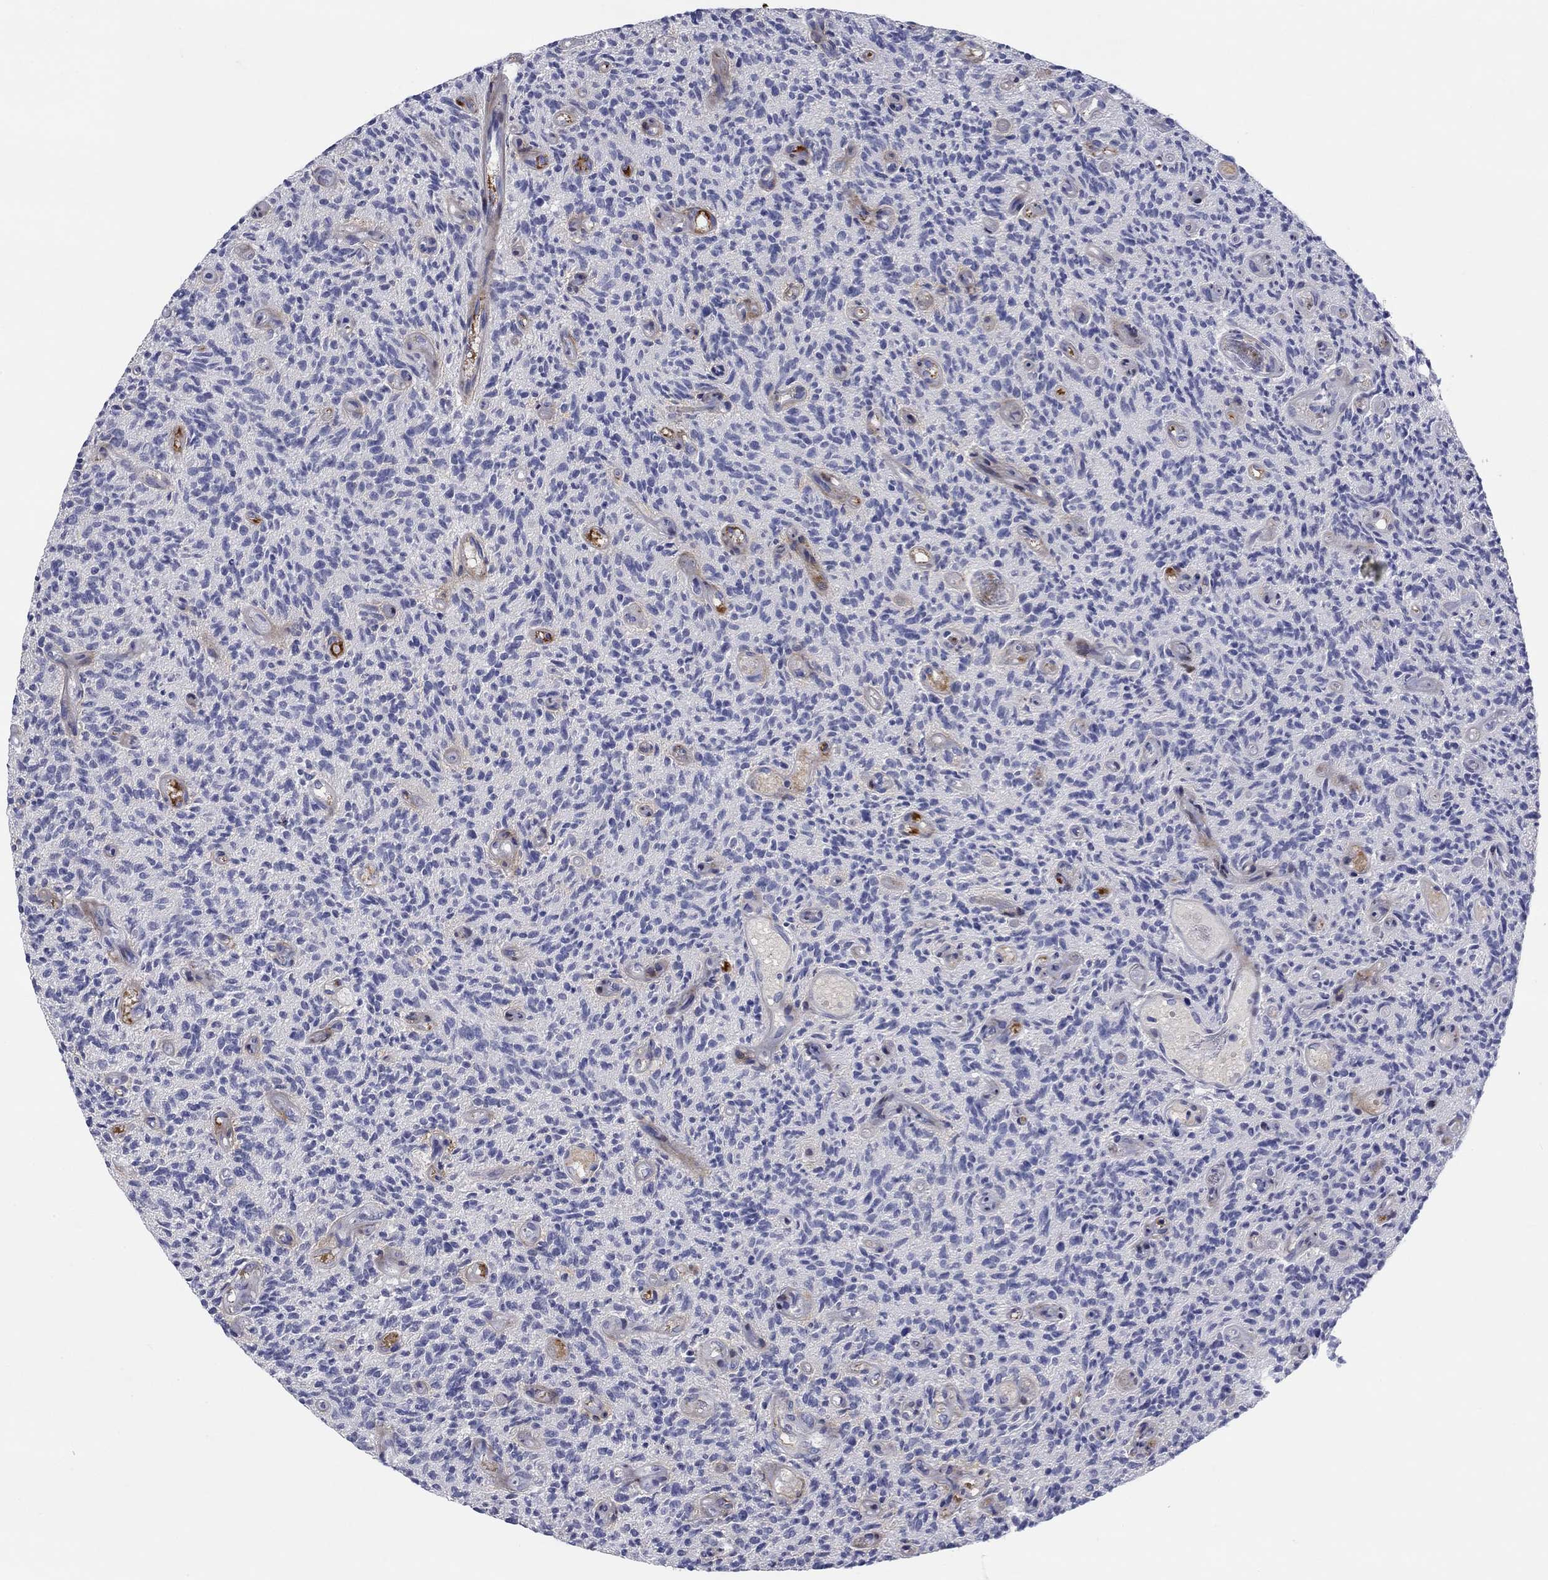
{"staining": {"intensity": "negative", "quantity": "none", "location": "none"}, "tissue": "glioma", "cell_type": "Tumor cells", "image_type": "cancer", "snomed": [{"axis": "morphology", "description": "Glioma, malignant, High grade"}, {"axis": "topography", "description": "Brain"}], "caption": "High magnification brightfield microscopy of malignant glioma (high-grade) stained with DAB (3,3'-diaminobenzidine) (brown) and counterstained with hematoxylin (blue): tumor cells show no significant expression. (DAB (3,3'-diaminobenzidine) immunohistochemistry (IHC) with hematoxylin counter stain).", "gene": "ARHGAP36", "patient": {"sex": "male", "age": 64}}